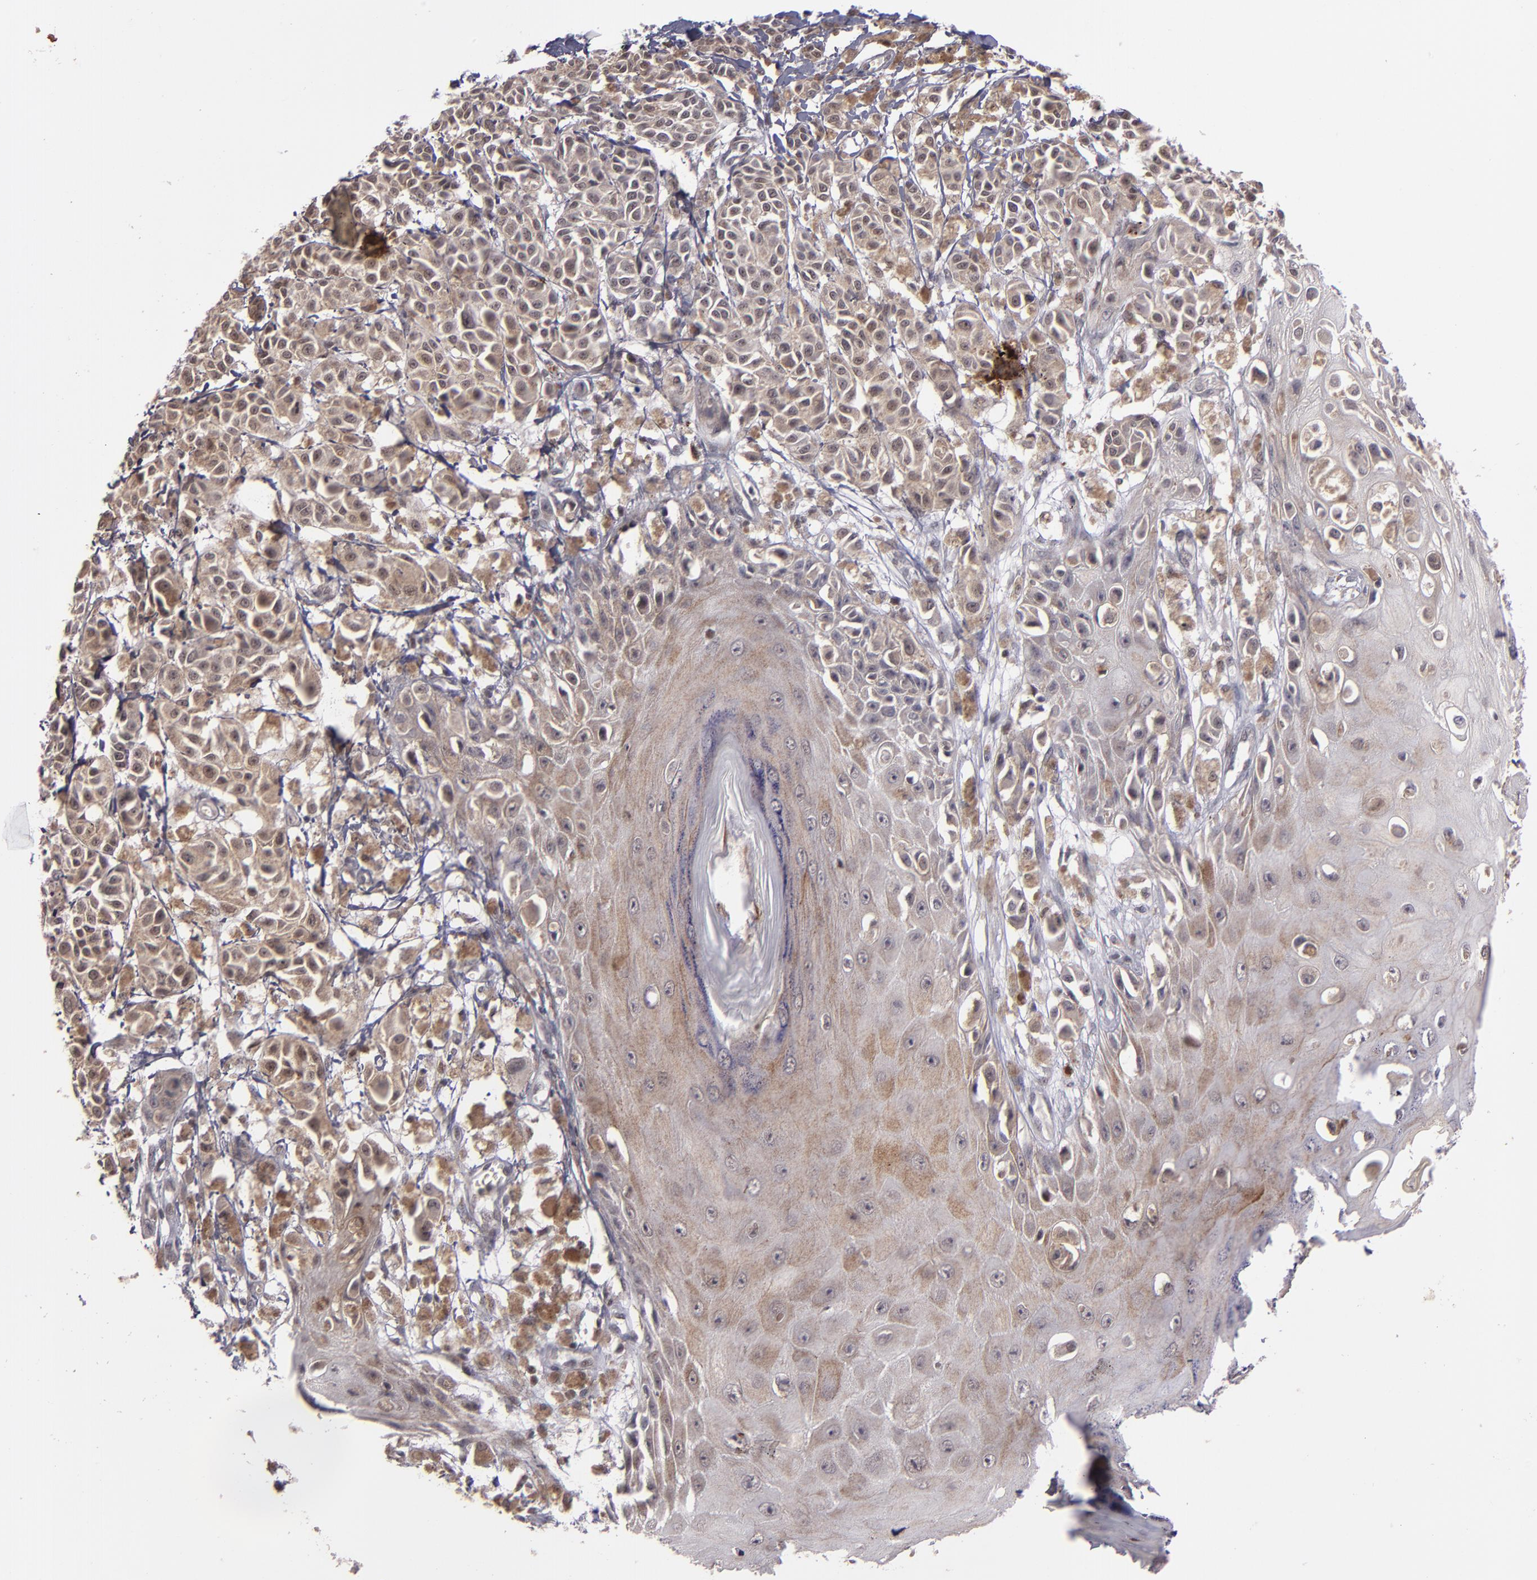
{"staining": {"intensity": "moderate", "quantity": ">75%", "location": "cytoplasmic/membranous"}, "tissue": "melanoma", "cell_type": "Tumor cells", "image_type": "cancer", "snomed": [{"axis": "morphology", "description": "Malignant melanoma, NOS"}, {"axis": "topography", "description": "Skin"}], "caption": "Immunohistochemical staining of human malignant melanoma shows medium levels of moderate cytoplasmic/membranous expression in approximately >75% of tumor cells. Nuclei are stained in blue.", "gene": "SYP", "patient": {"sex": "male", "age": 76}}